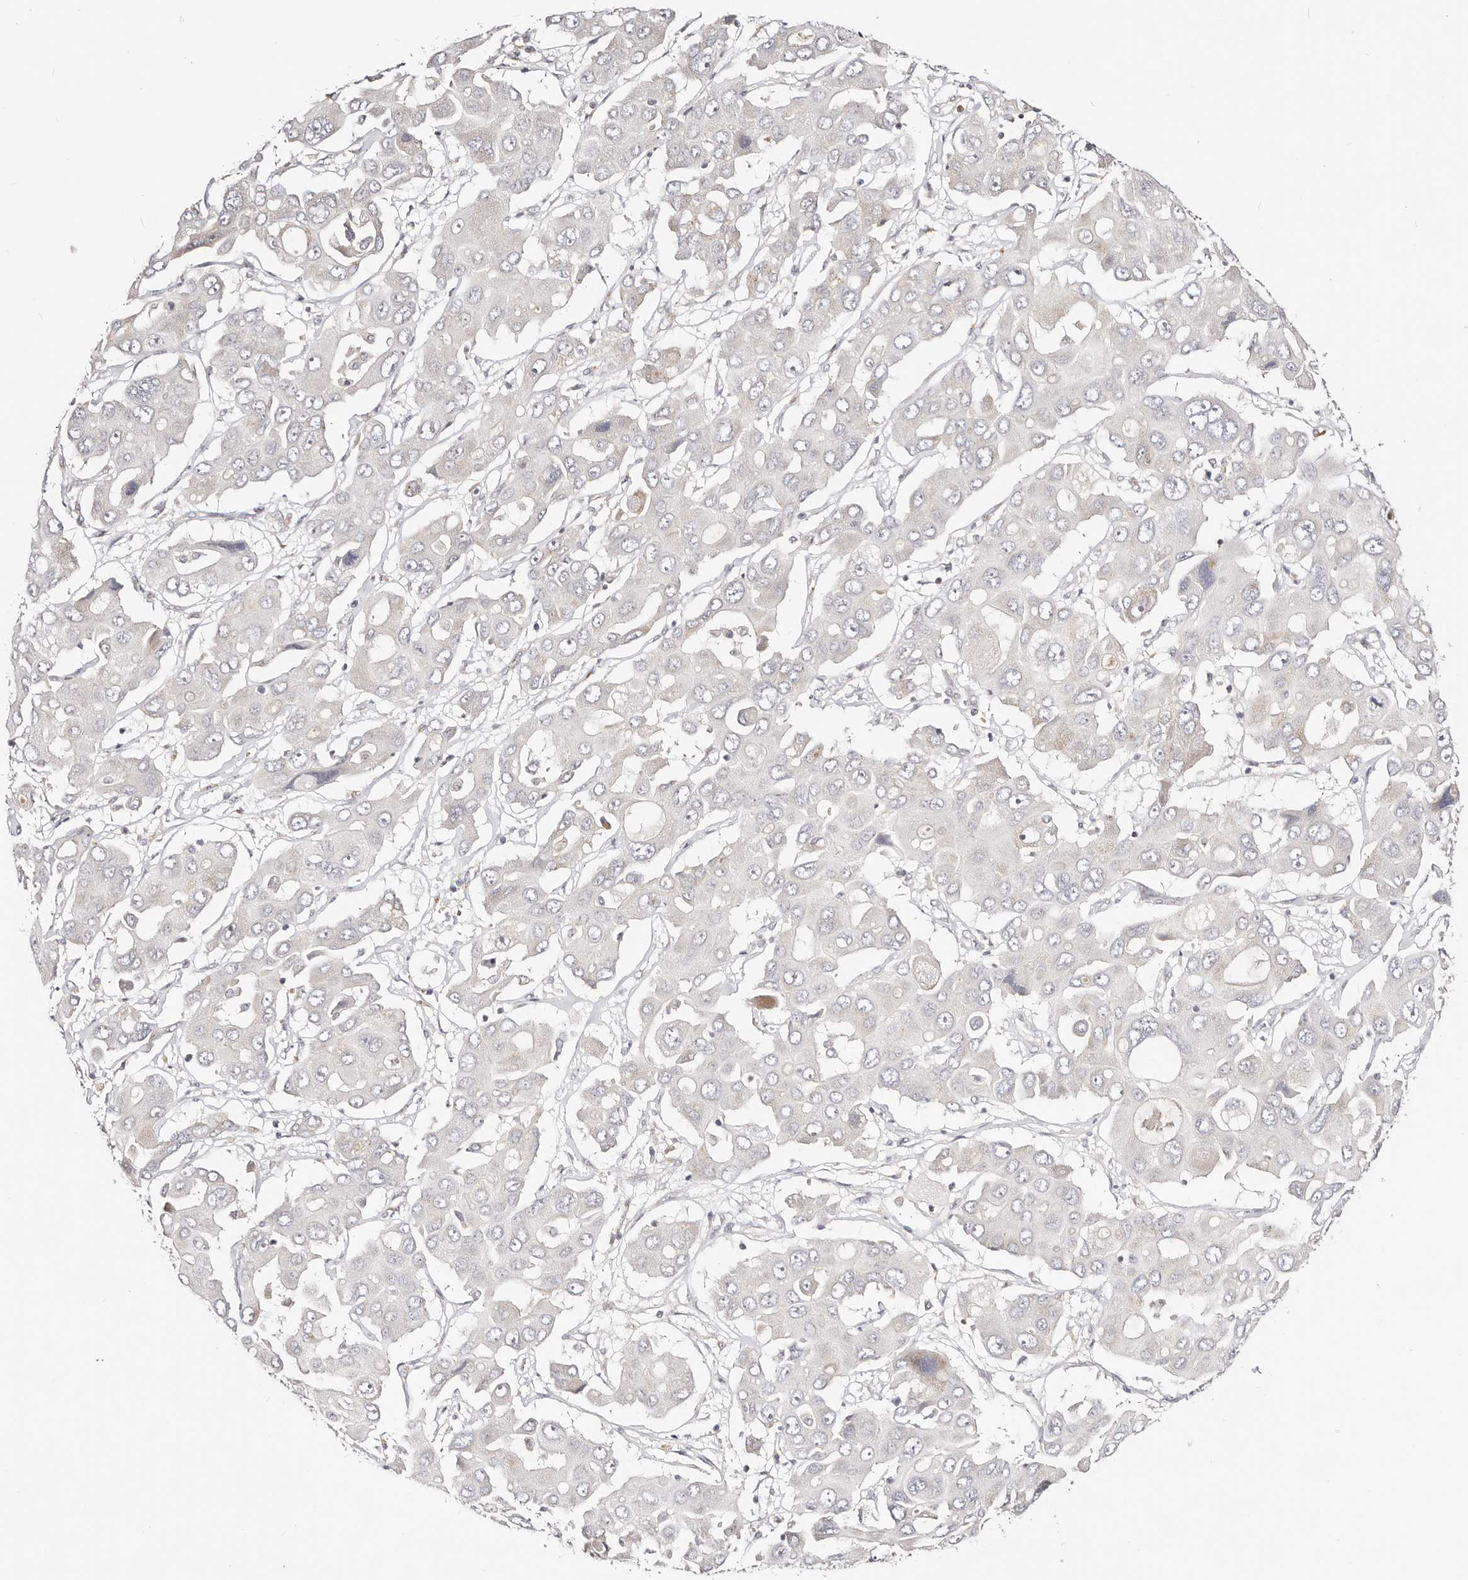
{"staining": {"intensity": "negative", "quantity": "none", "location": "none"}, "tissue": "liver cancer", "cell_type": "Tumor cells", "image_type": "cancer", "snomed": [{"axis": "morphology", "description": "Cholangiocarcinoma"}, {"axis": "topography", "description": "Liver"}], "caption": "DAB immunohistochemical staining of liver cancer (cholangiocarcinoma) displays no significant staining in tumor cells.", "gene": "VIPAS39", "patient": {"sex": "male", "age": 67}}